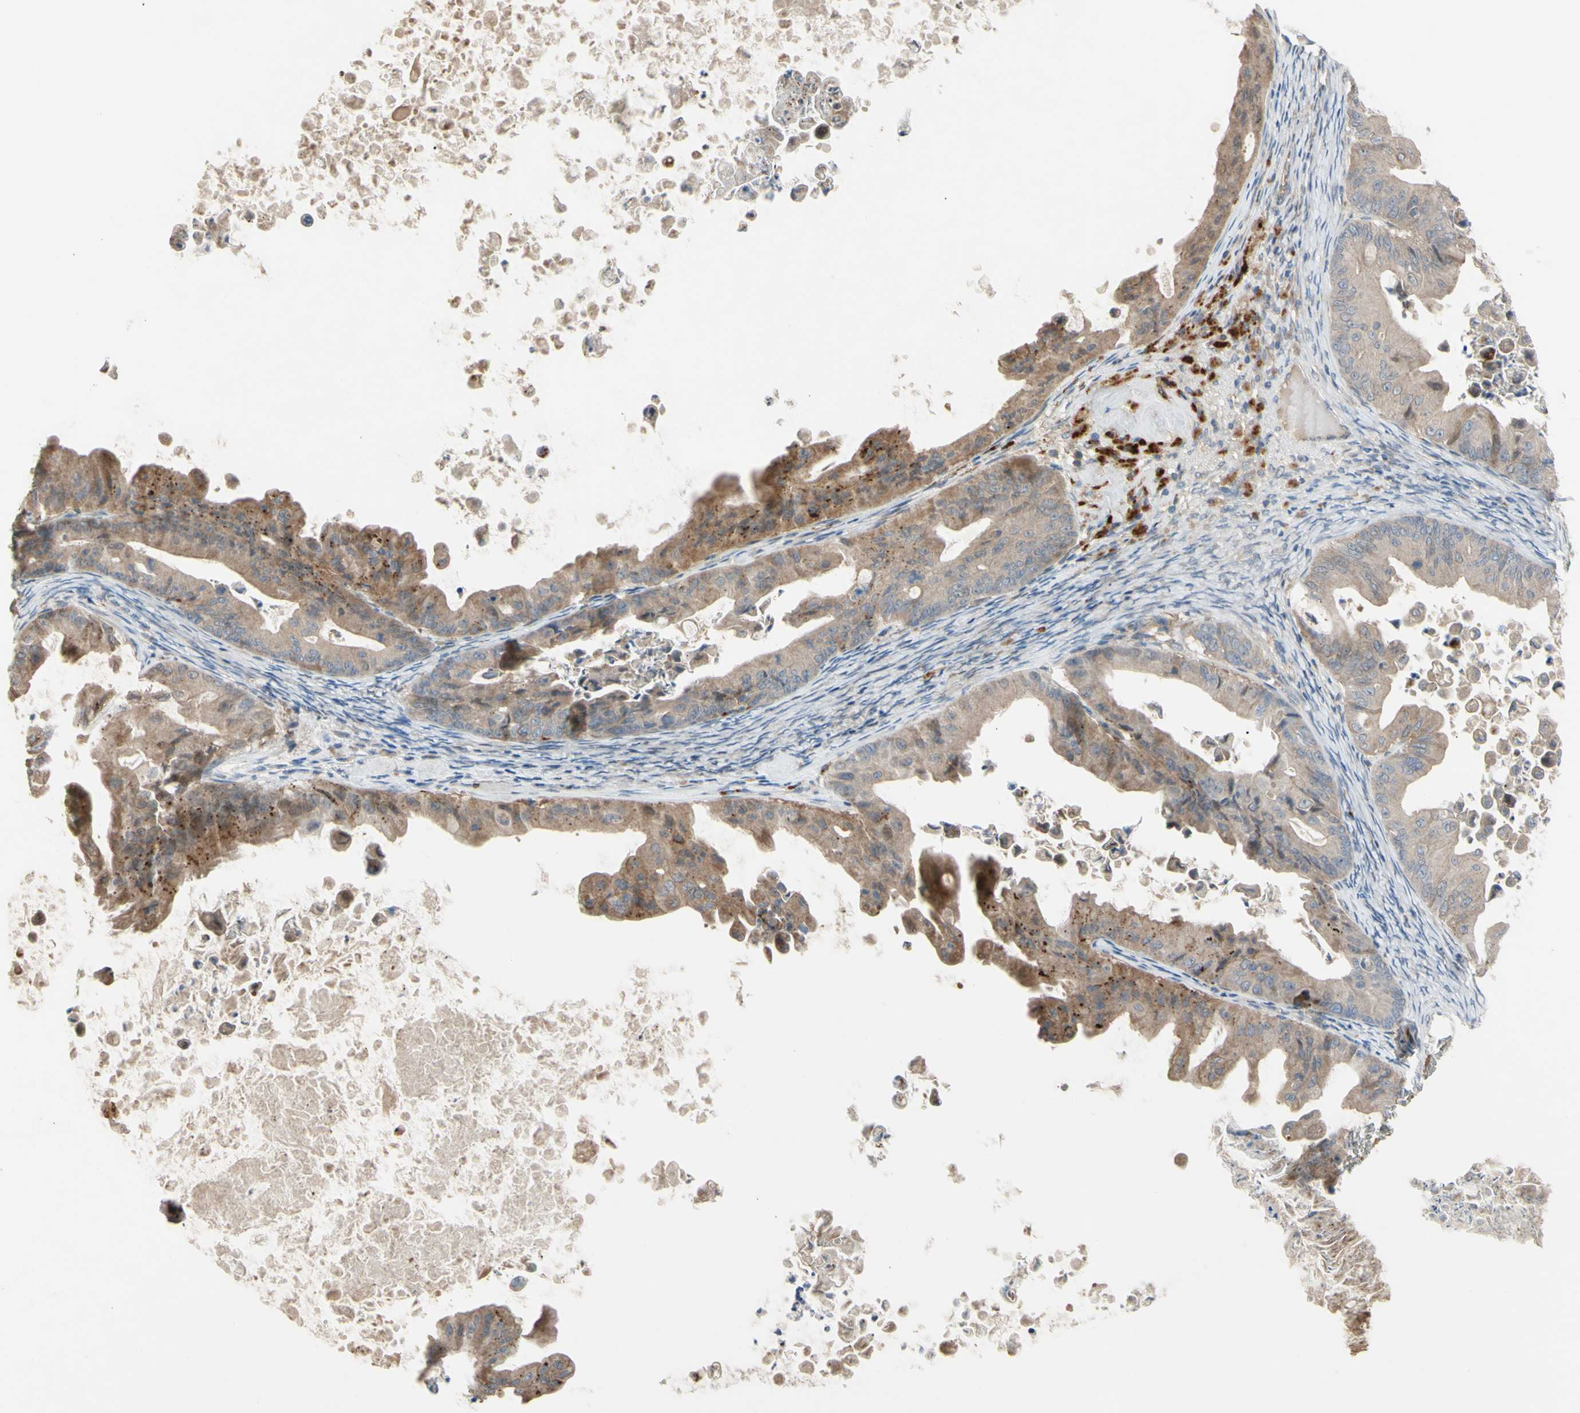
{"staining": {"intensity": "moderate", "quantity": ">75%", "location": "cytoplasmic/membranous"}, "tissue": "ovarian cancer", "cell_type": "Tumor cells", "image_type": "cancer", "snomed": [{"axis": "morphology", "description": "Cystadenocarcinoma, mucinous, NOS"}, {"axis": "topography", "description": "Ovary"}], "caption": "Tumor cells reveal medium levels of moderate cytoplasmic/membranous expression in approximately >75% of cells in ovarian cancer (mucinous cystadenocarcinoma).", "gene": "AFP", "patient": {"sex": "female", "age": 37}}